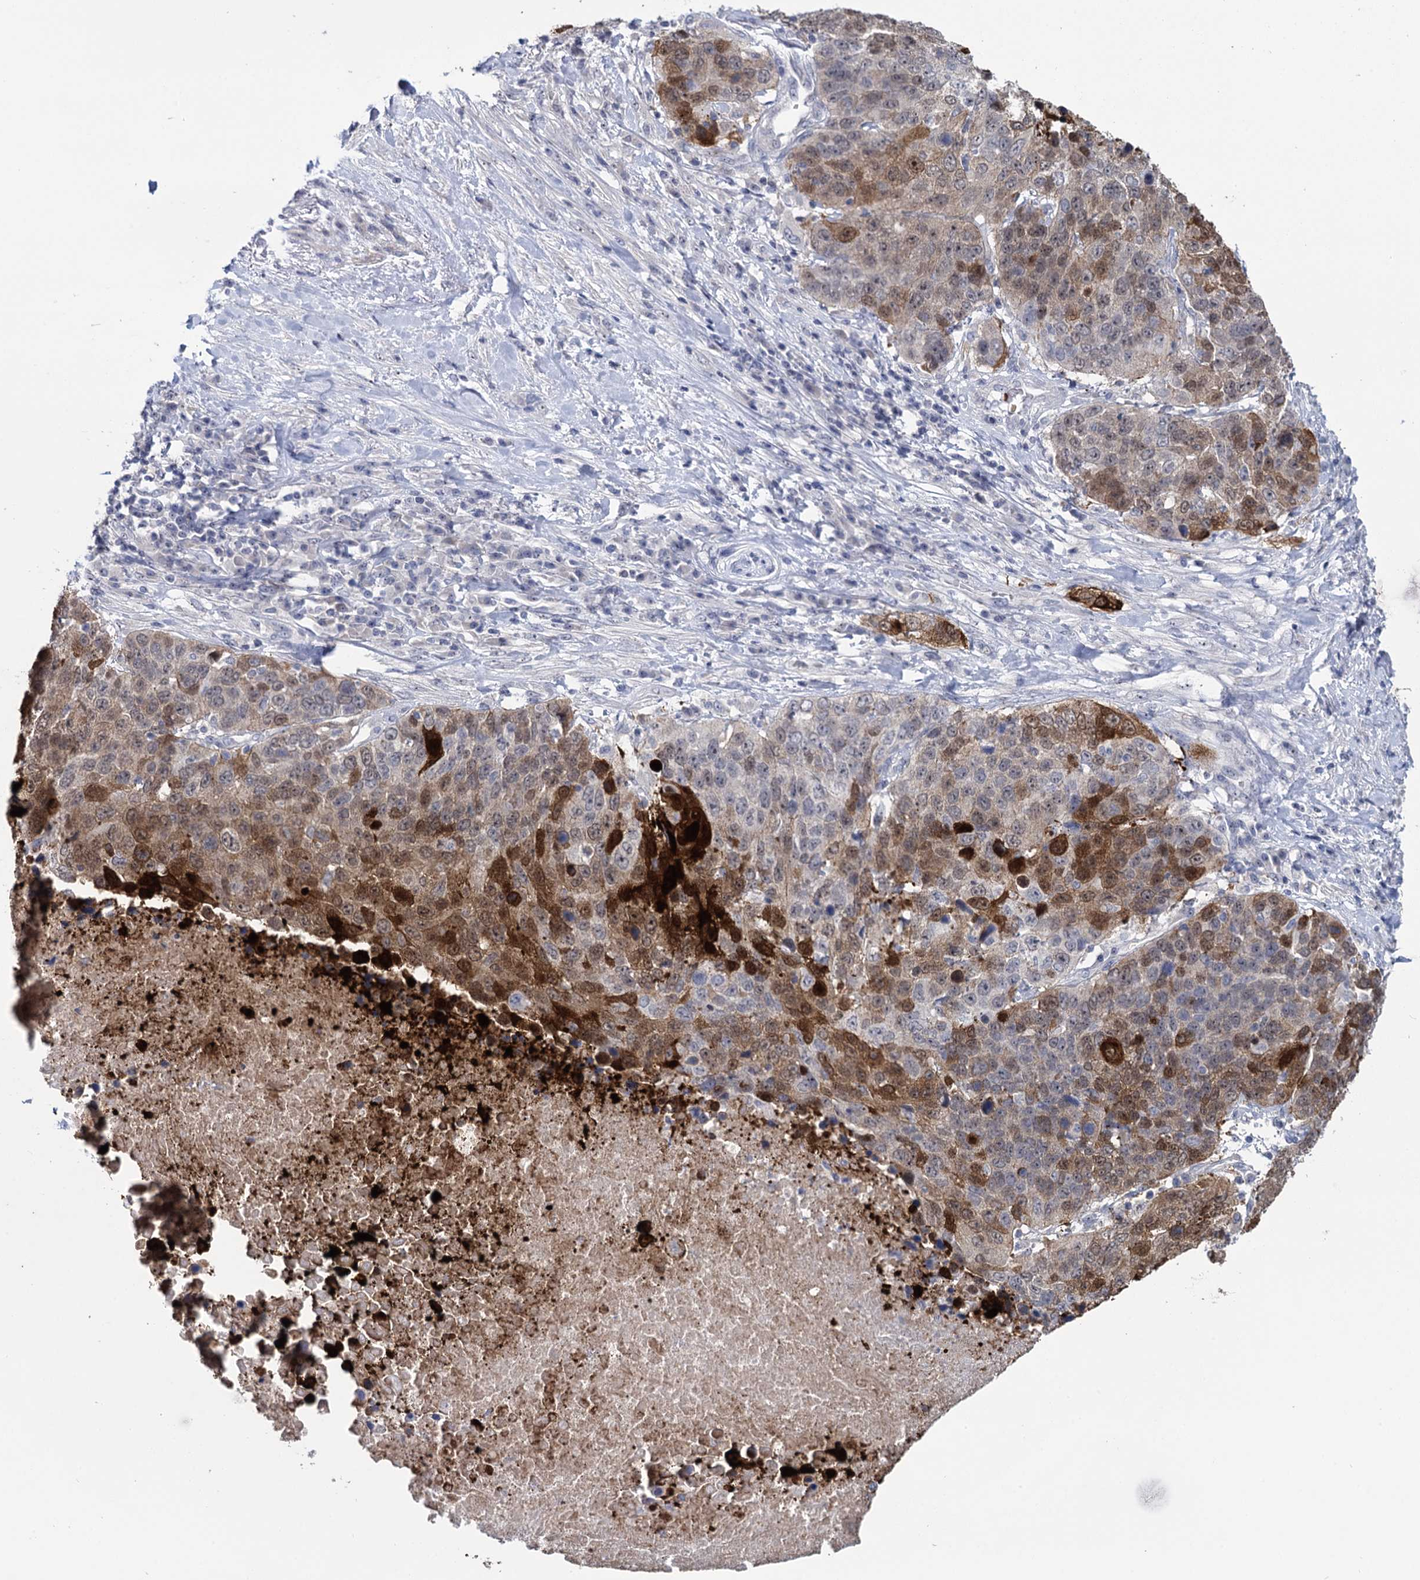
{"staining": {"intensity": "strong", "quantity": "<25%", "location": "cytoplasmic/membranous,nuclear"}, "tissue": "lung cancer", "cell_type": "Tumor cells", "image_type": "cancer", "snomed": [{"axis": "morphology", "description": "Normal tissue, NOS"}, {"axis": "morphology", "description": "Squamous cell carcinoma, NOS"}, {"axis": "topography", "description": "Lymph node"}, {"axis": "topography", "description": "Lung"}], "caption": "Immunohistochemical staining of lung cancer demonstrates strong cytoplasmic/membranous and nuclear protein expression in about <25% of tumor cells.", "gene": "SFN", "patient": {"sex": "male", "age": 66}}